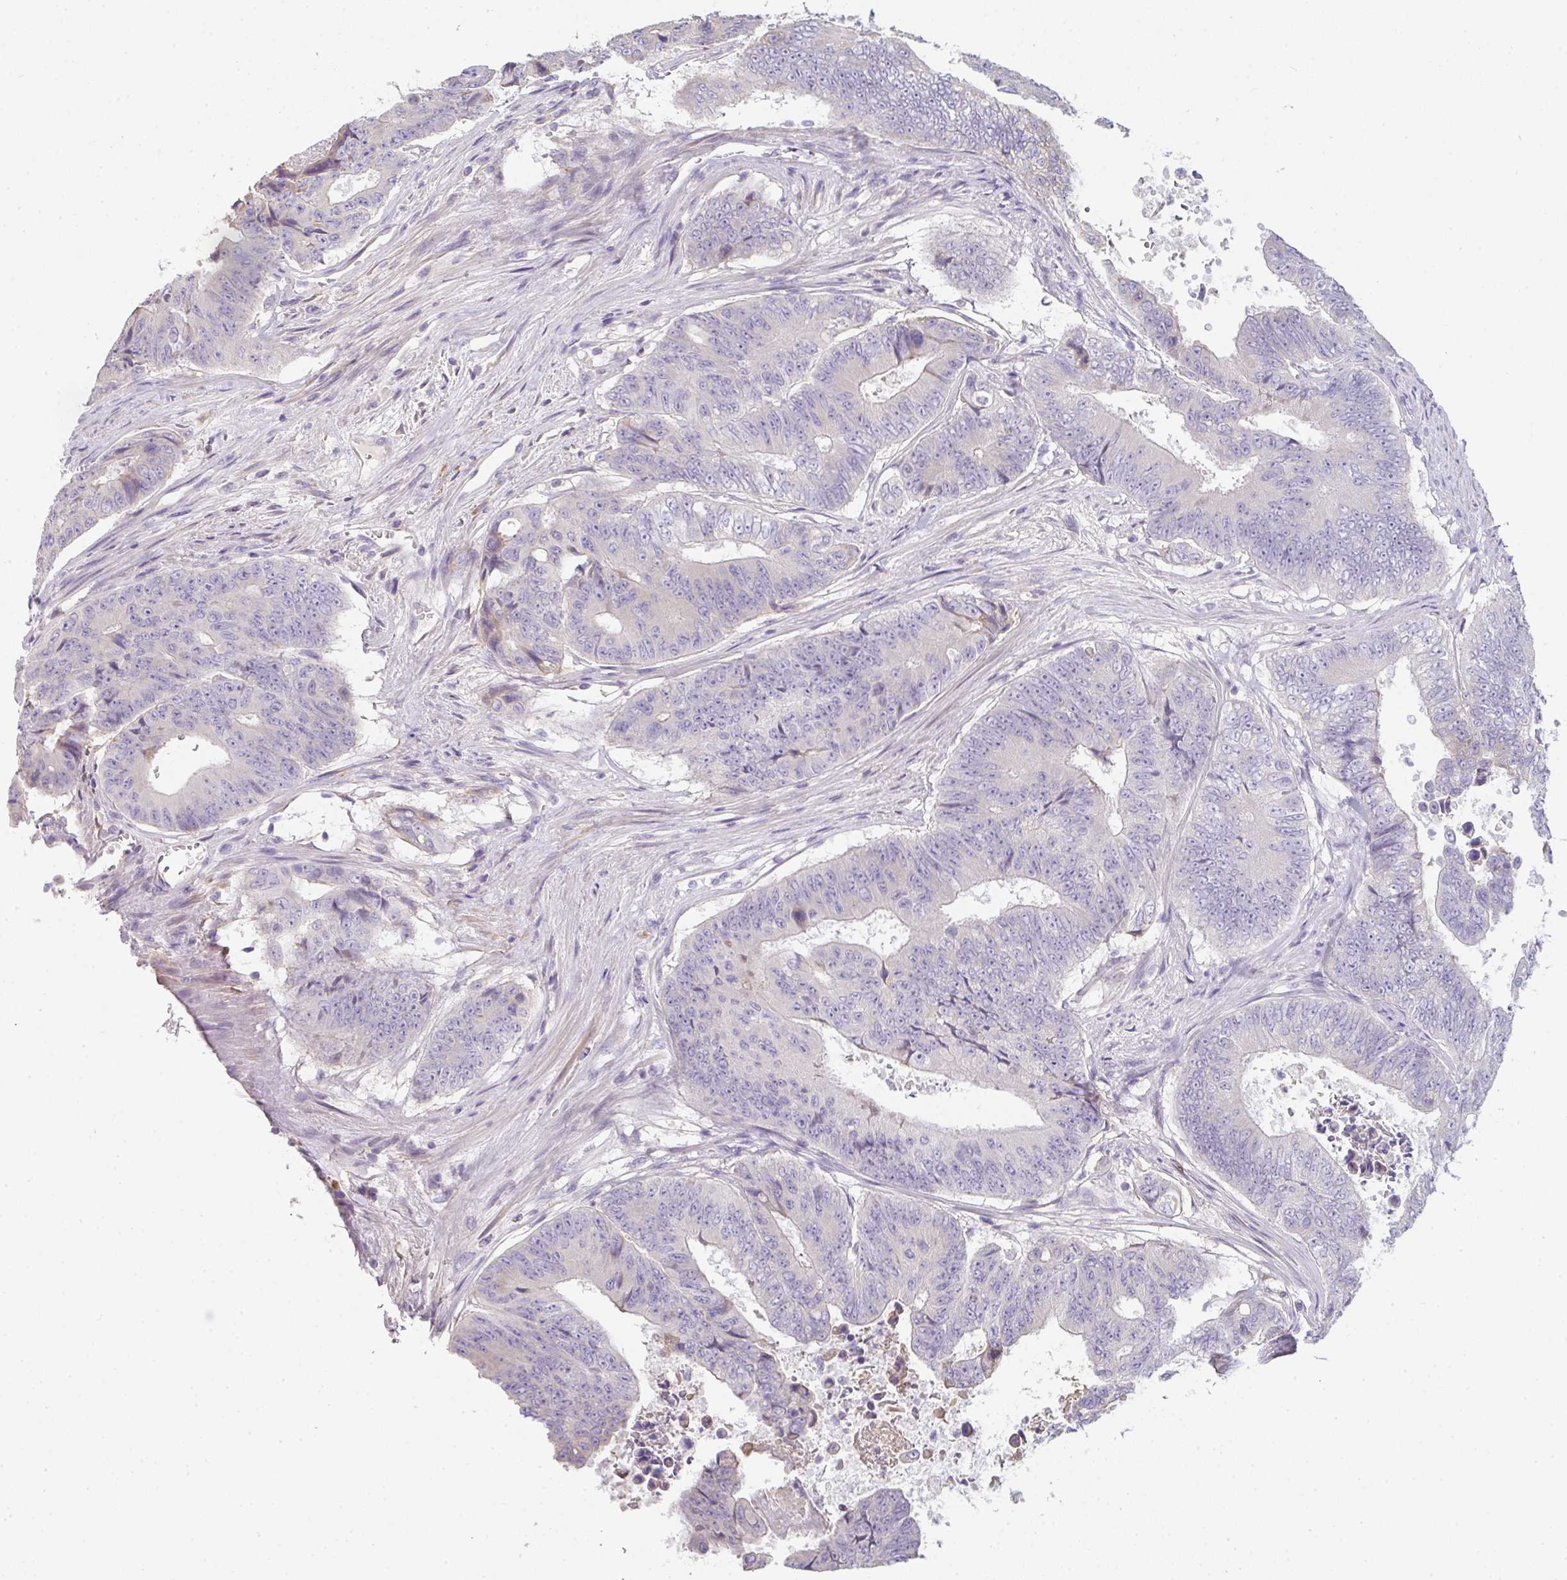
{"staining": {"intensity": "negative", "quantity": "none", "location": "none"}, "tissue": "colorectal cancer", "cell_type": "Tumor cells", "image_type": "cancer", "snomed": [{"axis": "morphology", "description": "Adenocarcinoma, NOS"}, {"axis": "topography", "description": "Colon"}], "caption": "Tumor cells are negative for brown protein staining in colorectal cancer. (DAB immunohistochemistry visualized using brightfield microscopy, high magnification).", "gene": "ZNF215", "patient": {"sex": "female", "age": 48}}